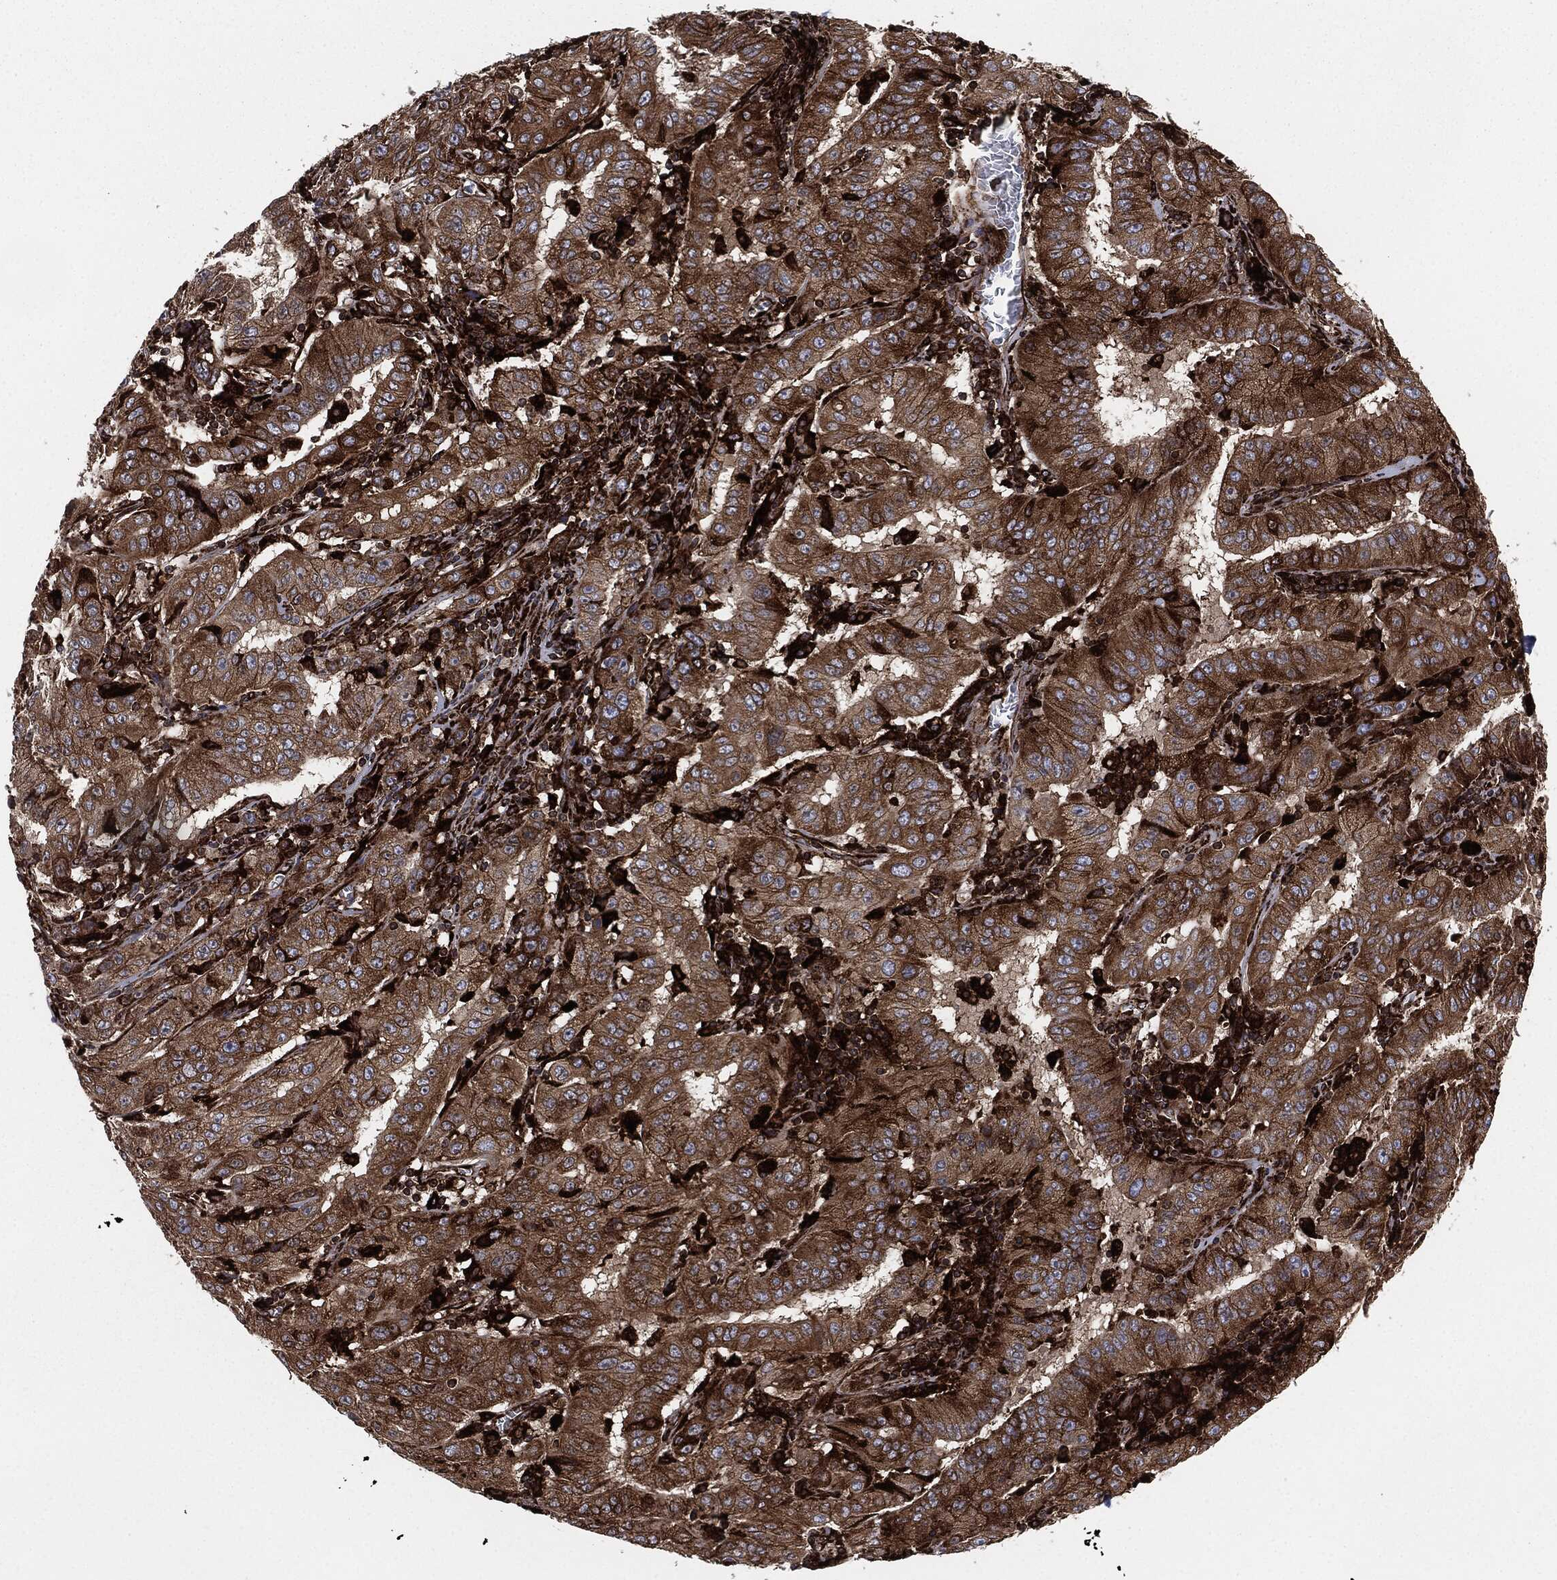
{"staining": {"intensity": "strong", "quantity": ">75%", "location": "cytoplasmic/membranous"}, "tissue": "pancreatic cancer", "cell_type": "Tumor cells", "image_type": "cancer", "snomed": [{"axis": "morphology", "description": "Adenocarcinoma, NOS"}, {"axis": "topography", "description": "Pancreas"}], "caption": "Protein expression analysis of human pancreatic adenocarcinoma reveals strong cytoplasmic/membranous expression in approximately >75% of tumor cells.", "gene": "CALR", "patient": {"sex": "male", "age": 63}}